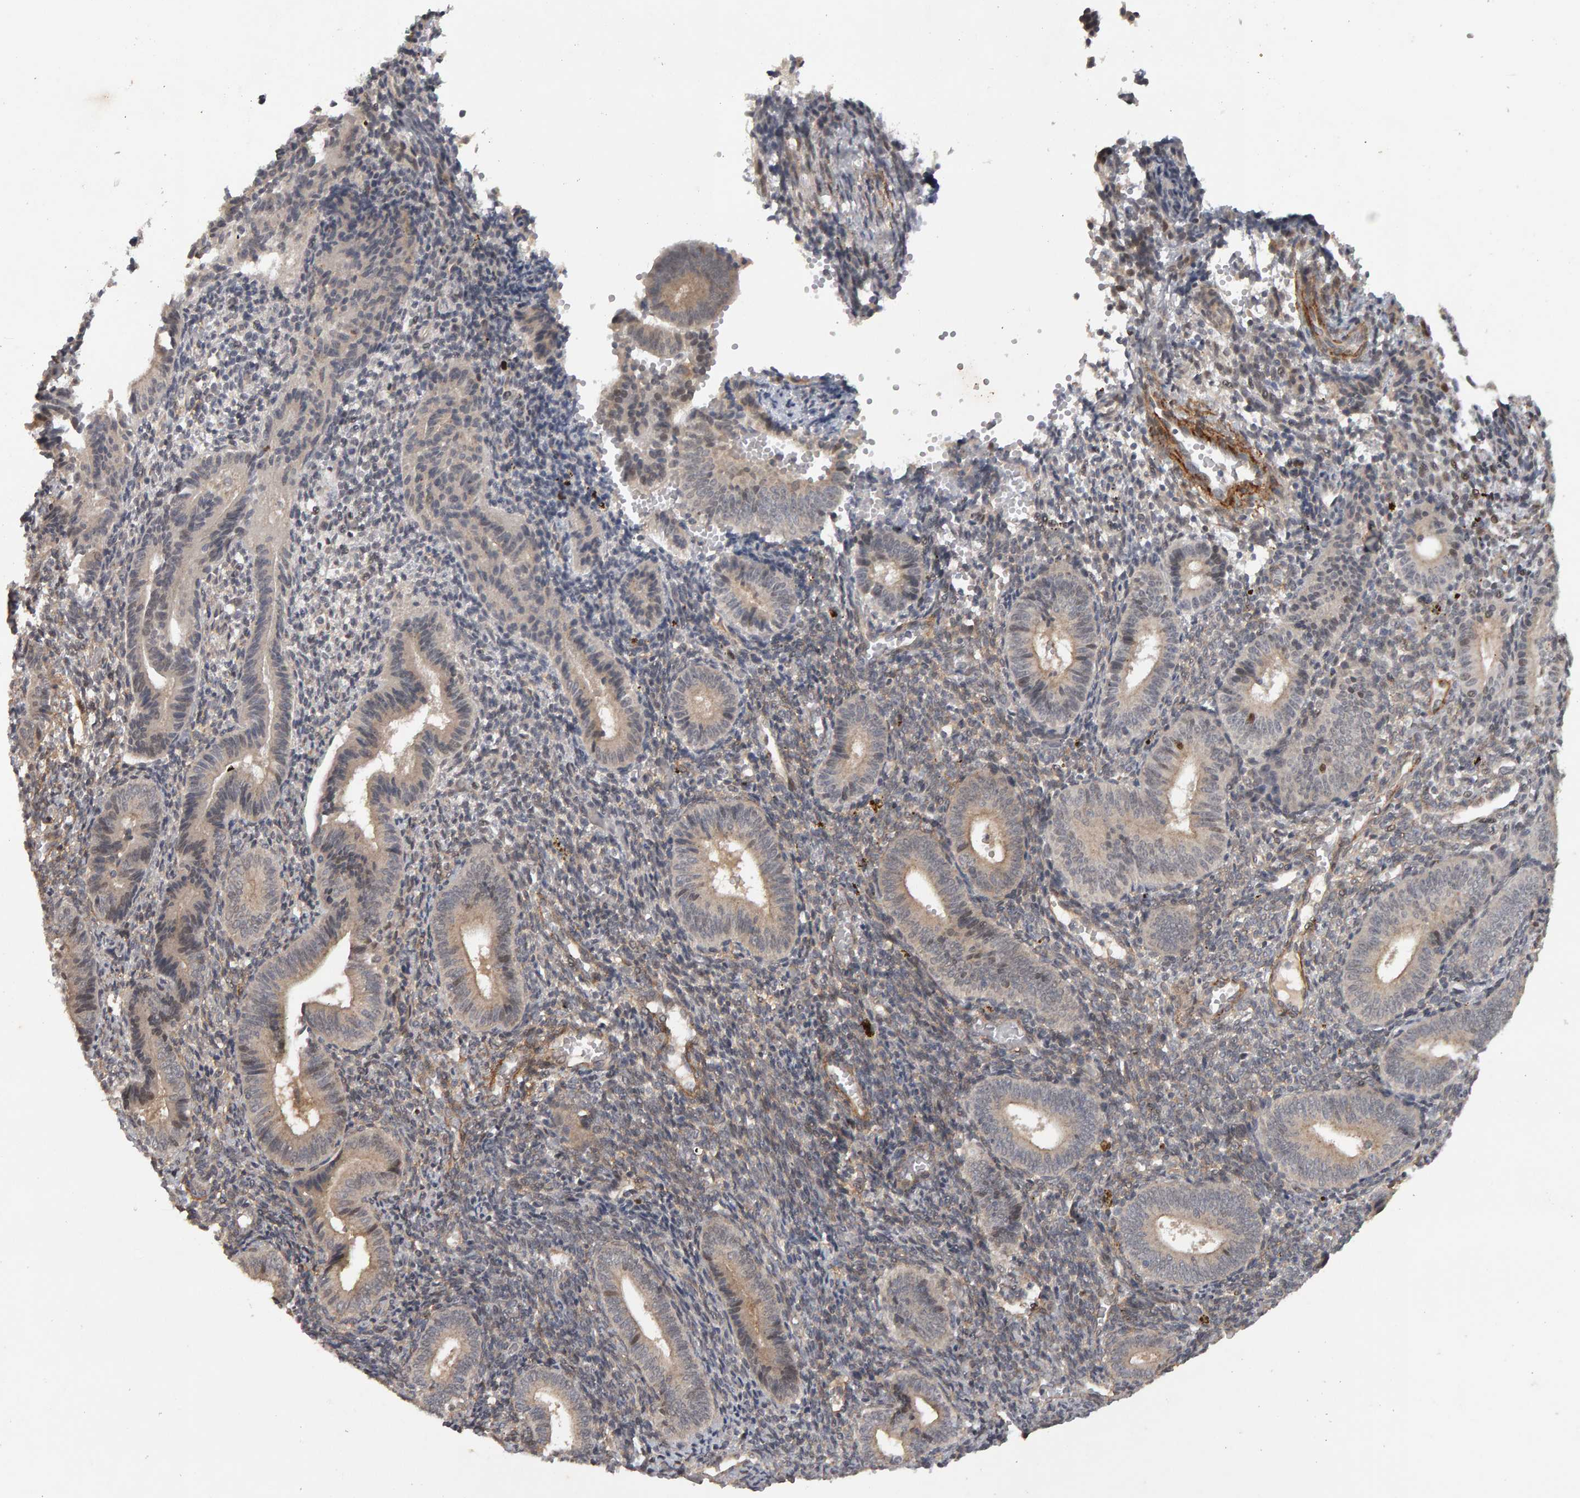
{"staining": {"intensity": "negative", "quantity": "none", "location": "none"}, "tissue": "endometrium", "cell_type": "Cells in endometrial stroma", "image_type": "normal", "snomed": [{"axis": "morphology", "description": "Normal tissue, NOS"}, {"axis": "topography", "description": "Uterus"}, {"axis": "topography", "description": "Endometrium"}], "caption": "Cells in endometrial stroma are negative for brown protein staining in unremarkable endometrium. (DAB immunohistochemistry, high magnification).", "gene": "CDCA5", "patient": {"sex": "female", "age": 33}}